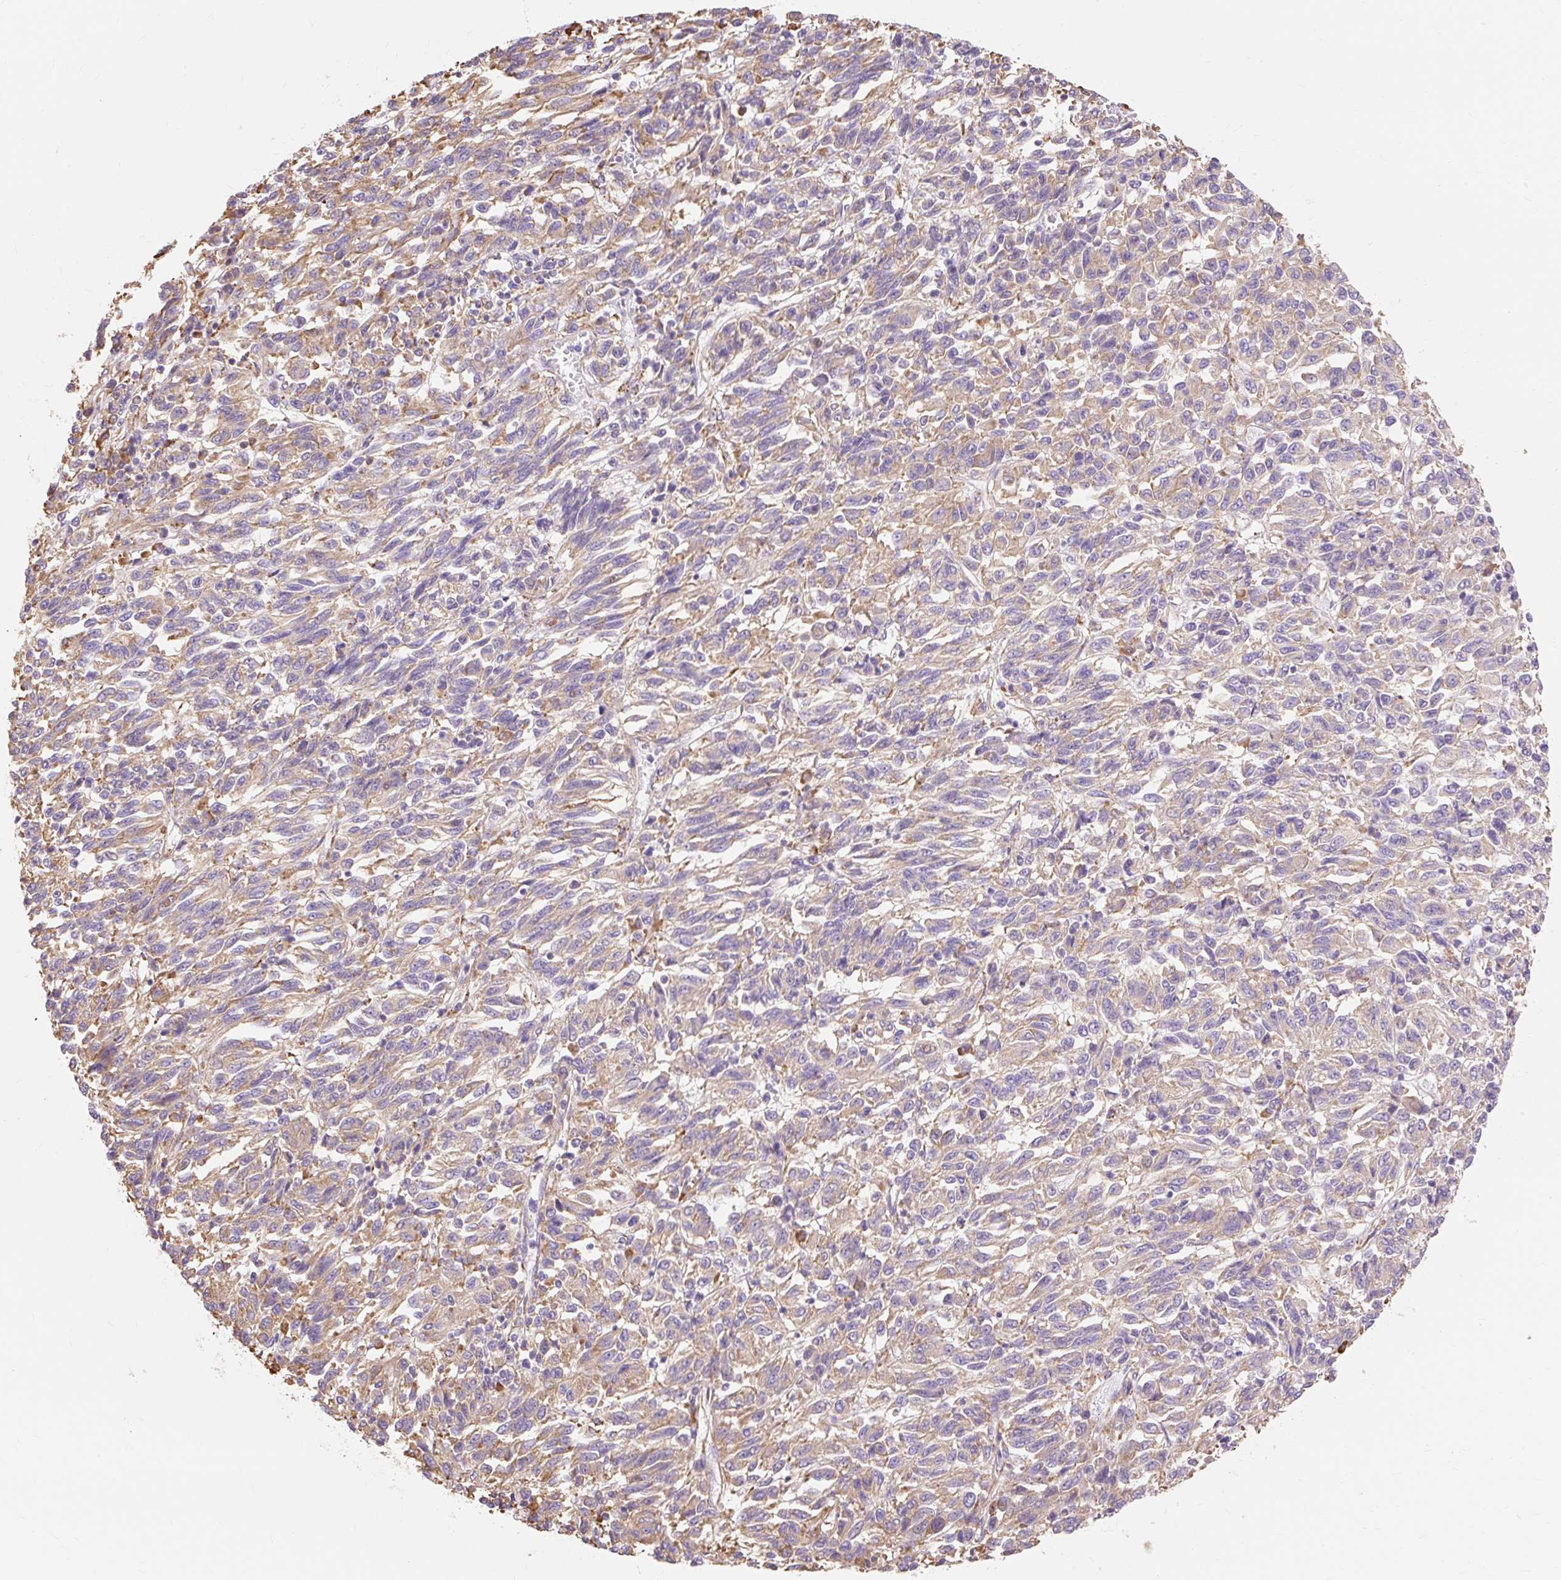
{"staining": {"intensity": "weak", "quantity": ">75%", "location": "cytoplasmic/membranous"}, "tissue": "melanoma", "cell_type": "Tumor cells", "image_type": "cancer", "snomed": [{"axis": "morphology", "description": "Malignant melanoma, Metastatic site"}, {"axis": "topography", "description": "Lung"}], "caption": "Immunohistochemical staining of malignant melanoma (metastatic site) displays weak cytoplasmic/membranous protein expression in about >75% of tumor cells.", "gene": "RPS17", "patient": {"sex": "male", "age": 64}}